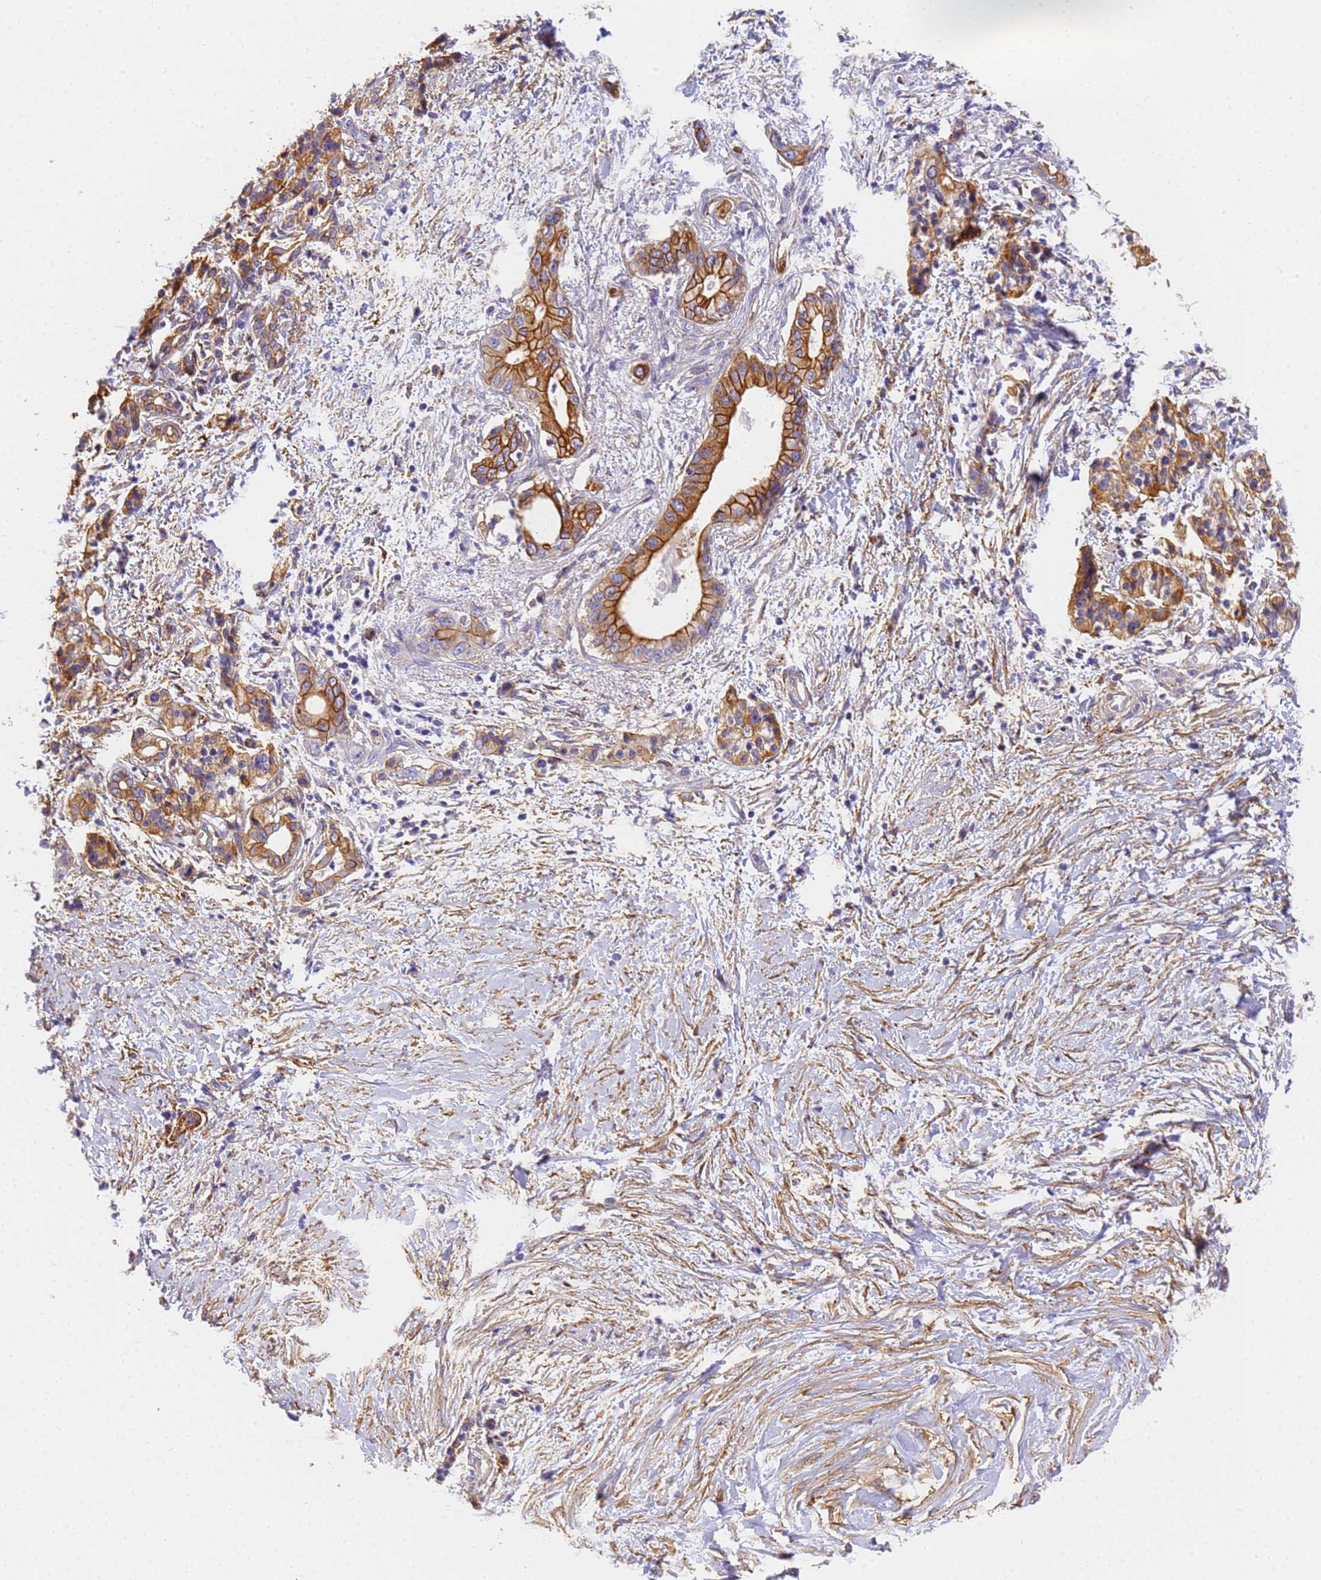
{"staining": {"intensity": "strong", "quantity": ">75%", "location": "cytoplasmic/membranous"}, "tissue": "pancreatic cancer", "cell_type": "Tumor cells", "image_type": "cancer", "snomed": [{"axis": "morphology", "description": "Normal tissue, NOS"}, {"axis": "morphology", "description": "Adenocarcinoma, NOS"}, {"axis": "topography", "description": "Pancreas"}, {"axis": "topography", "description": "Peripheral nerve tissue"}], "caption": "A high amount of strong cytoplasmic/membranous positivity is appreciated in approximately >75% of tumor cells in adenocarcinoma (pancreatic) tissue.", "gene": "MVB12A", "patient": {"sex": "male", "age": 59}}